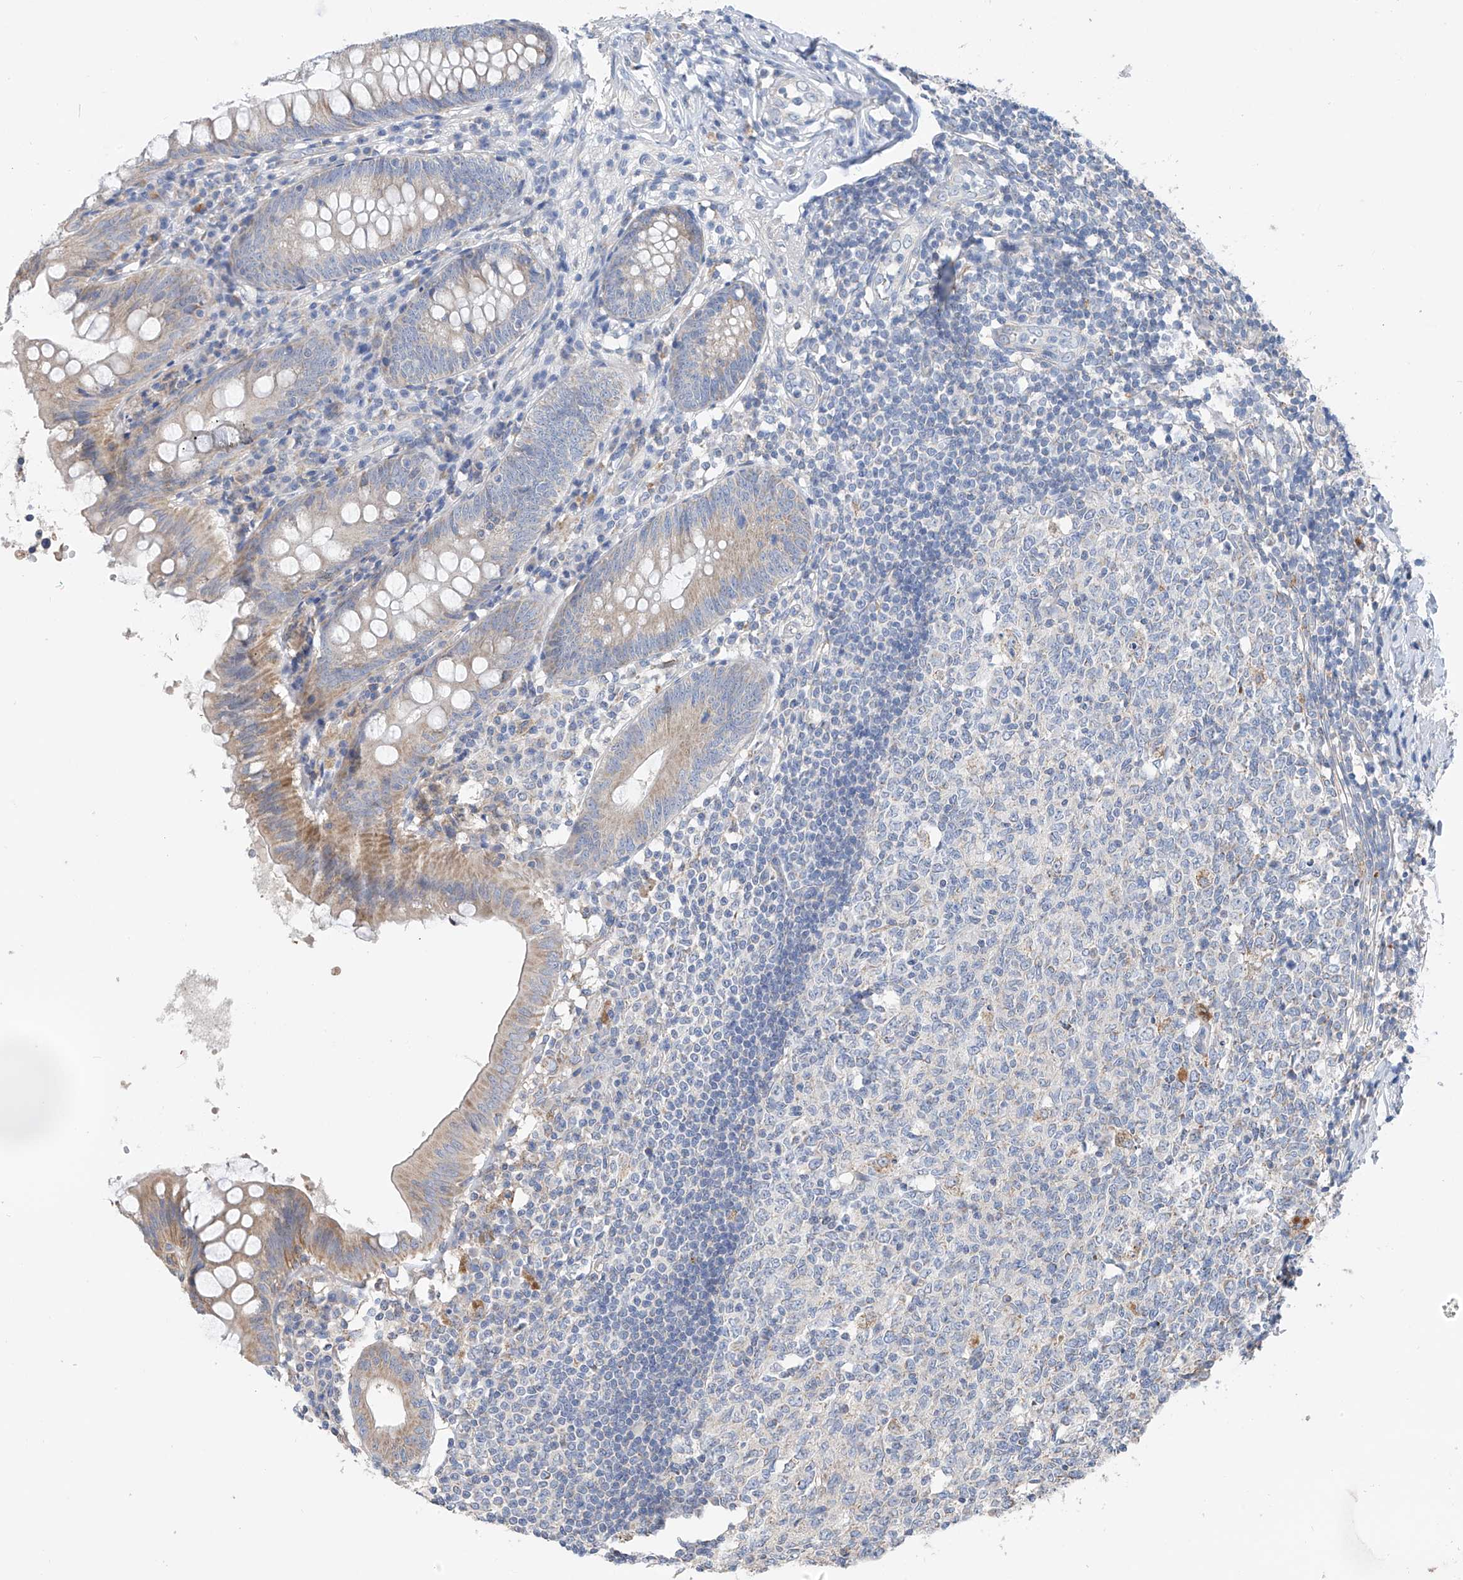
{"staining": {"intensity": "weak", "quantity": "25%-75%", "location": "cytoplasmic/membranous"}, "tissue": "appendix", "cell_type": "Glandular cells", "image_type": "normal", "snomed": [{"axis": "morphology", "description": "Normal tissue, NOS"}, {"axis": "topography", "description": "Appendix"}], "caption": "A brown stain shows weak cytoplasmic/membranous staining of a protein in glandular cells of normal appendix.", "gene": "SYN3", "patient": {"sex": "female", "age": 54}}